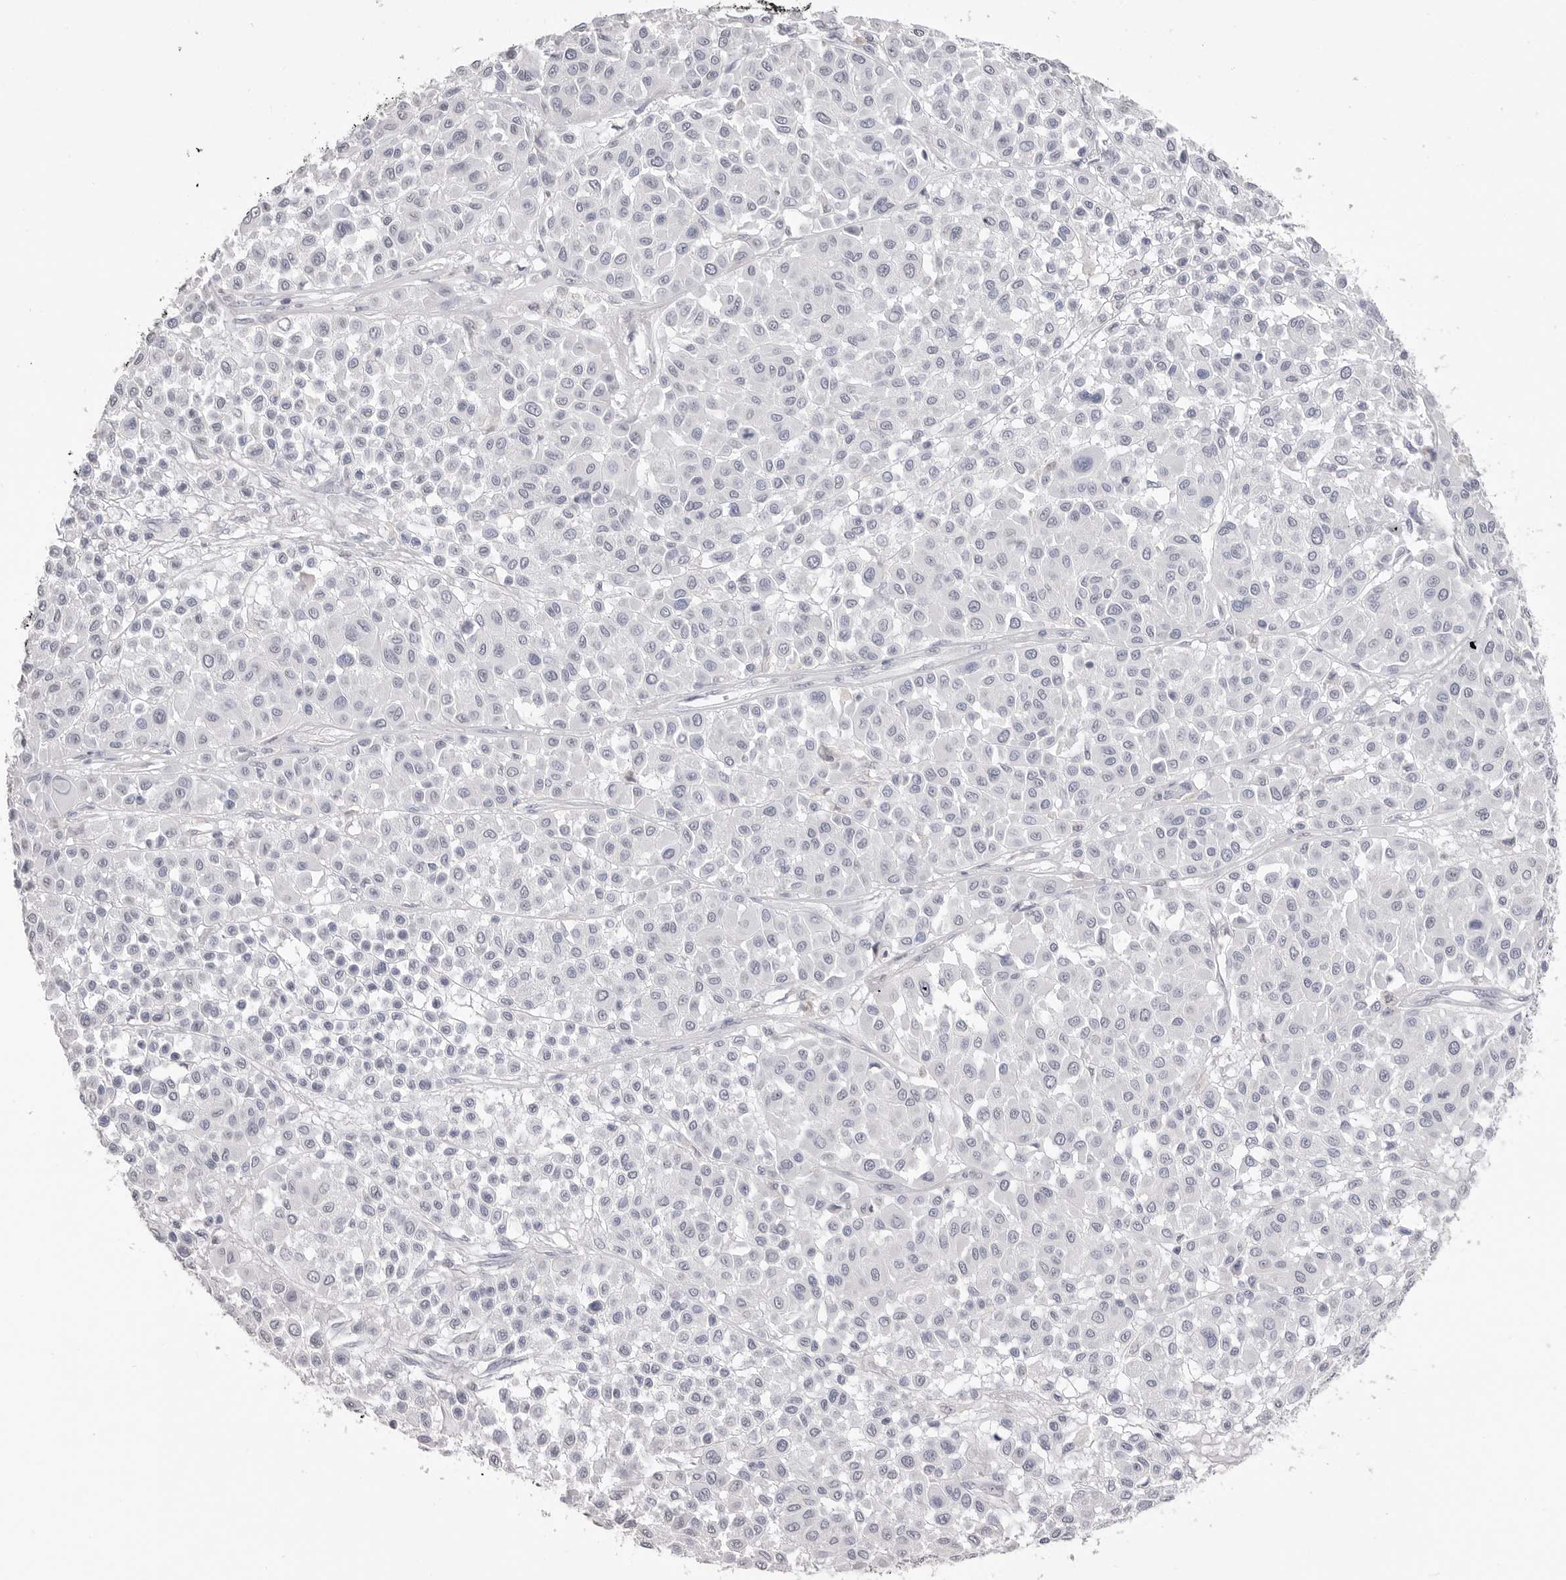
{"staining": {"intensity": "negative", "quantity": "none", "location": "none"}, "tissue": "melanoma", "cell_type": "Tumor cells", "image_type": "cancer", "snomed": [{"axis": "morphology", "description": "Malignant melanoma, Metastatic site"}, {"axis": "topography", "description": "Soft tissue"}], "caption": "A high-resolution photomicrograph shows IHC staining of melanoma, which exhibits no significant expression in tumor cells.", "gene": "ICAM5", "patient": {"sex": "male", "age": 41}}